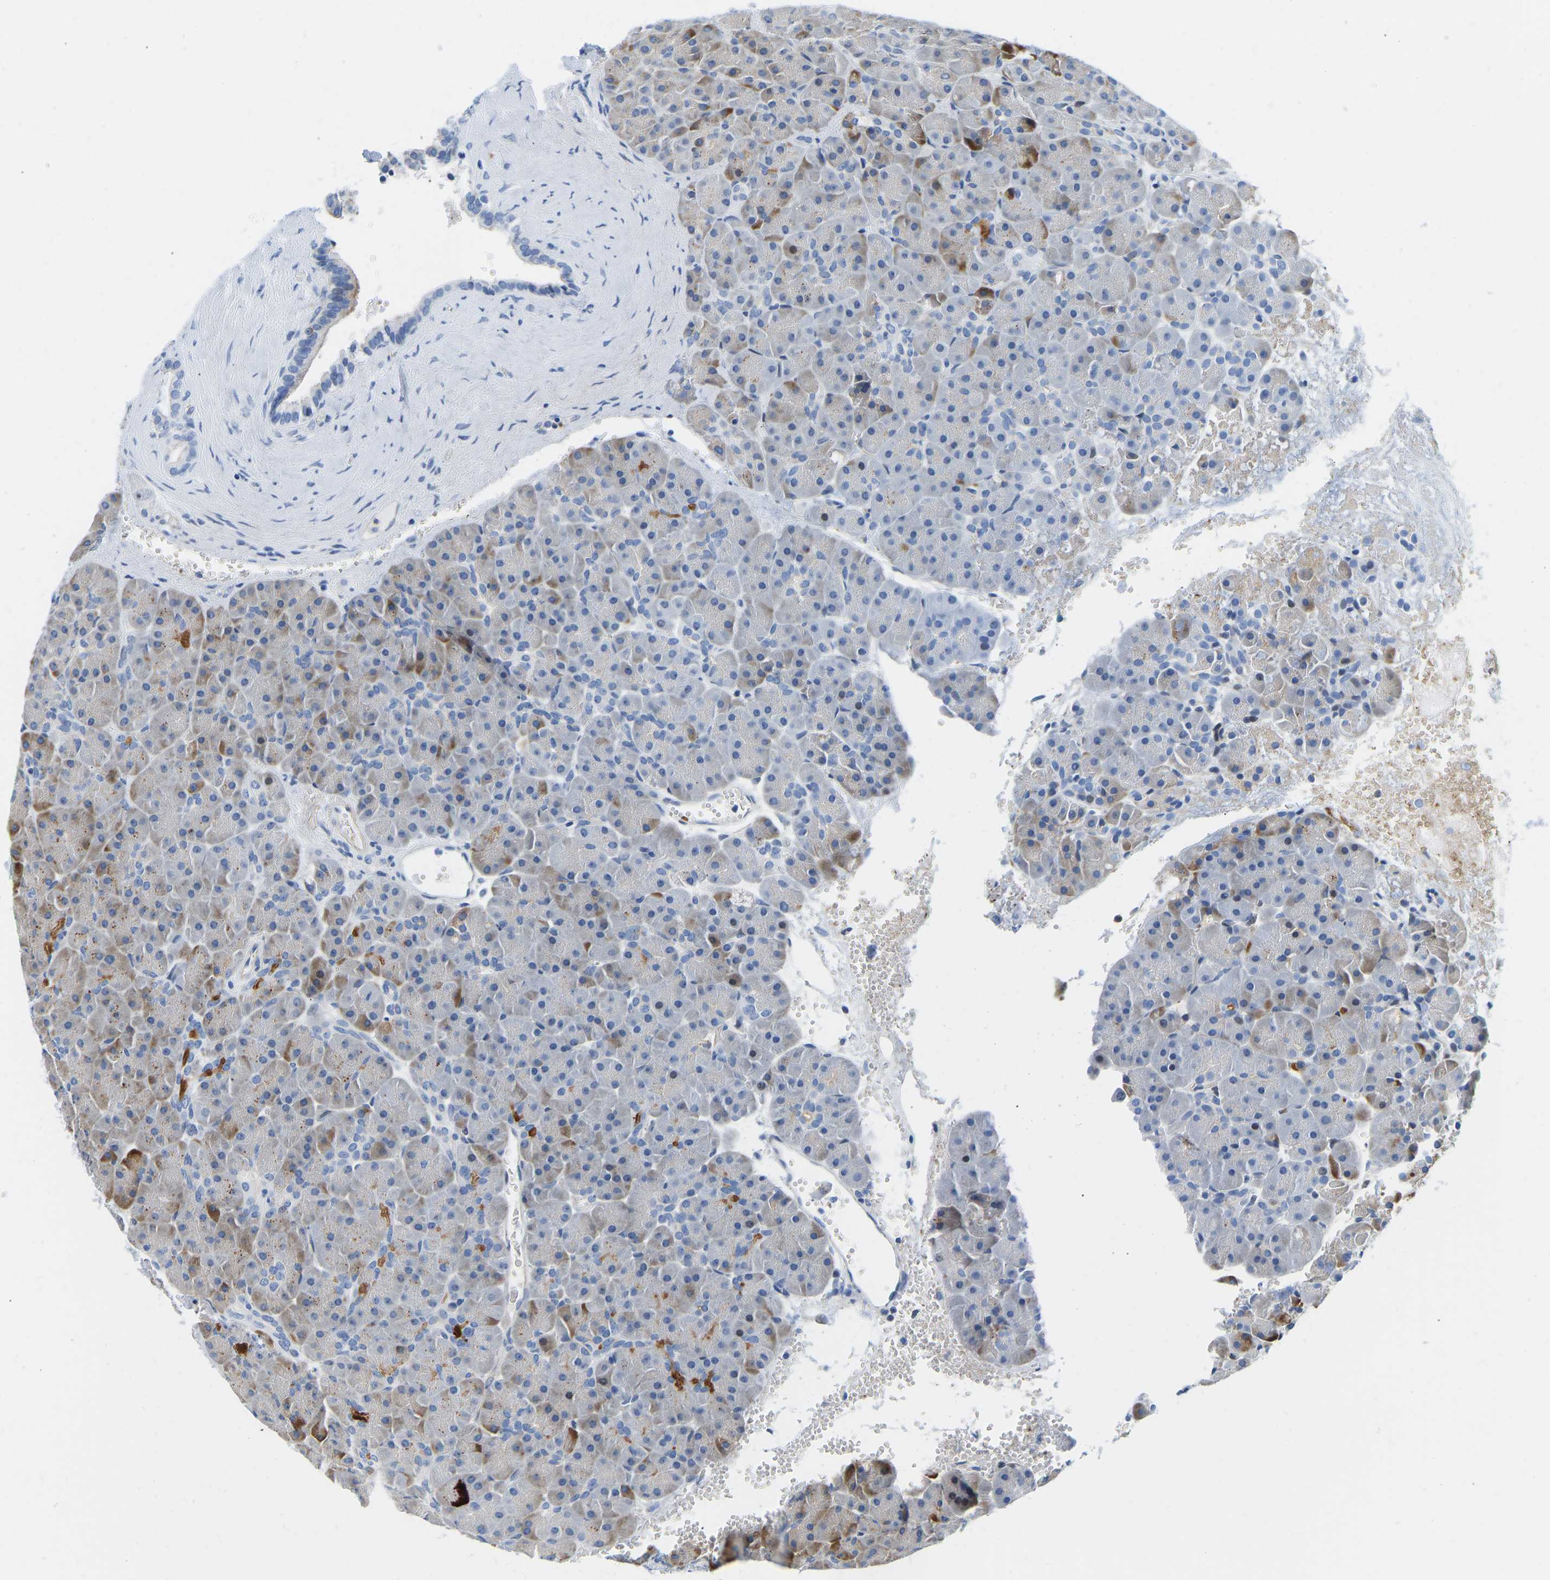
{"staining": {"intensity": "strong", "quantity": "25%-75%", "location": "cytoplasmic/membranous"}, "tissue": "pancreas", "cell_type": "Exocrine glandular cells", "image_type": "normal", "snomed": [{"axis": "morphology", "description": "Normal tissue, NOS"}, {"axis": "topography", "description": "Pancreas"}], "caption": "This image reveals IHC staining of normal pancreas, with high strong cytoplasmic/membranous staining in approximately 25%-75% of exocrine glandular cells.", "gene": "HDAC5", "patient": {"sex": "male", "age": 66}}